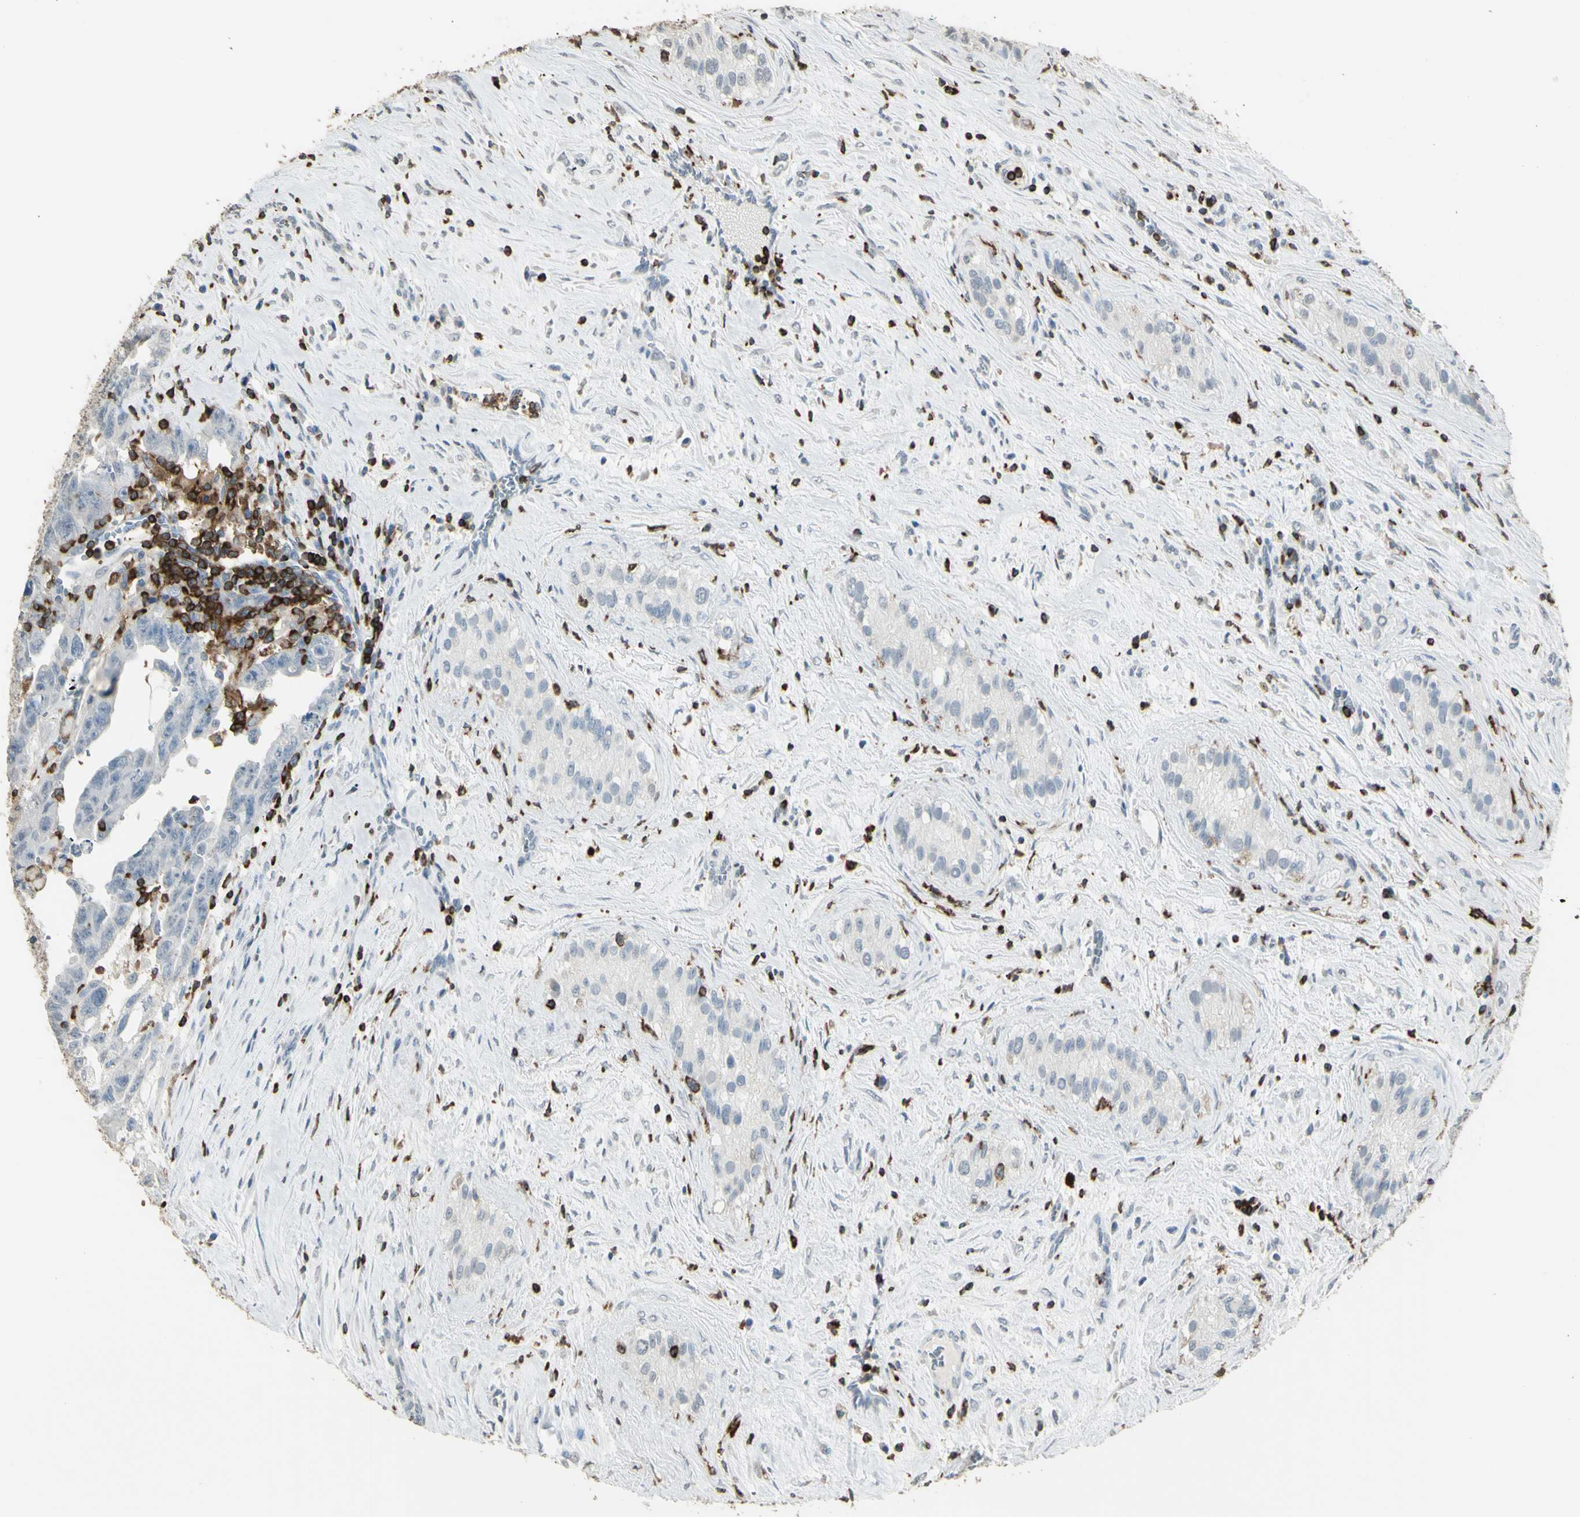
{"staining": {"intensity": "negative", "quantity": "none", "location": "none"}, "tissue": "testis cancer", "cell_type": "Tumor cells", "image_type": "cancer", "snomed": [{"axis": "morphology", "description": "Carcinoma, Embryonal, NOS"}, {"axis": "topography", "description": "Testis"}], "caption": "A micrograph of human testis cancer (embryonal carcinoma) is negative for staining in tumor cells.", "gene": "PSTPIP1", "patient": {"sex": "male", "age": 28}}